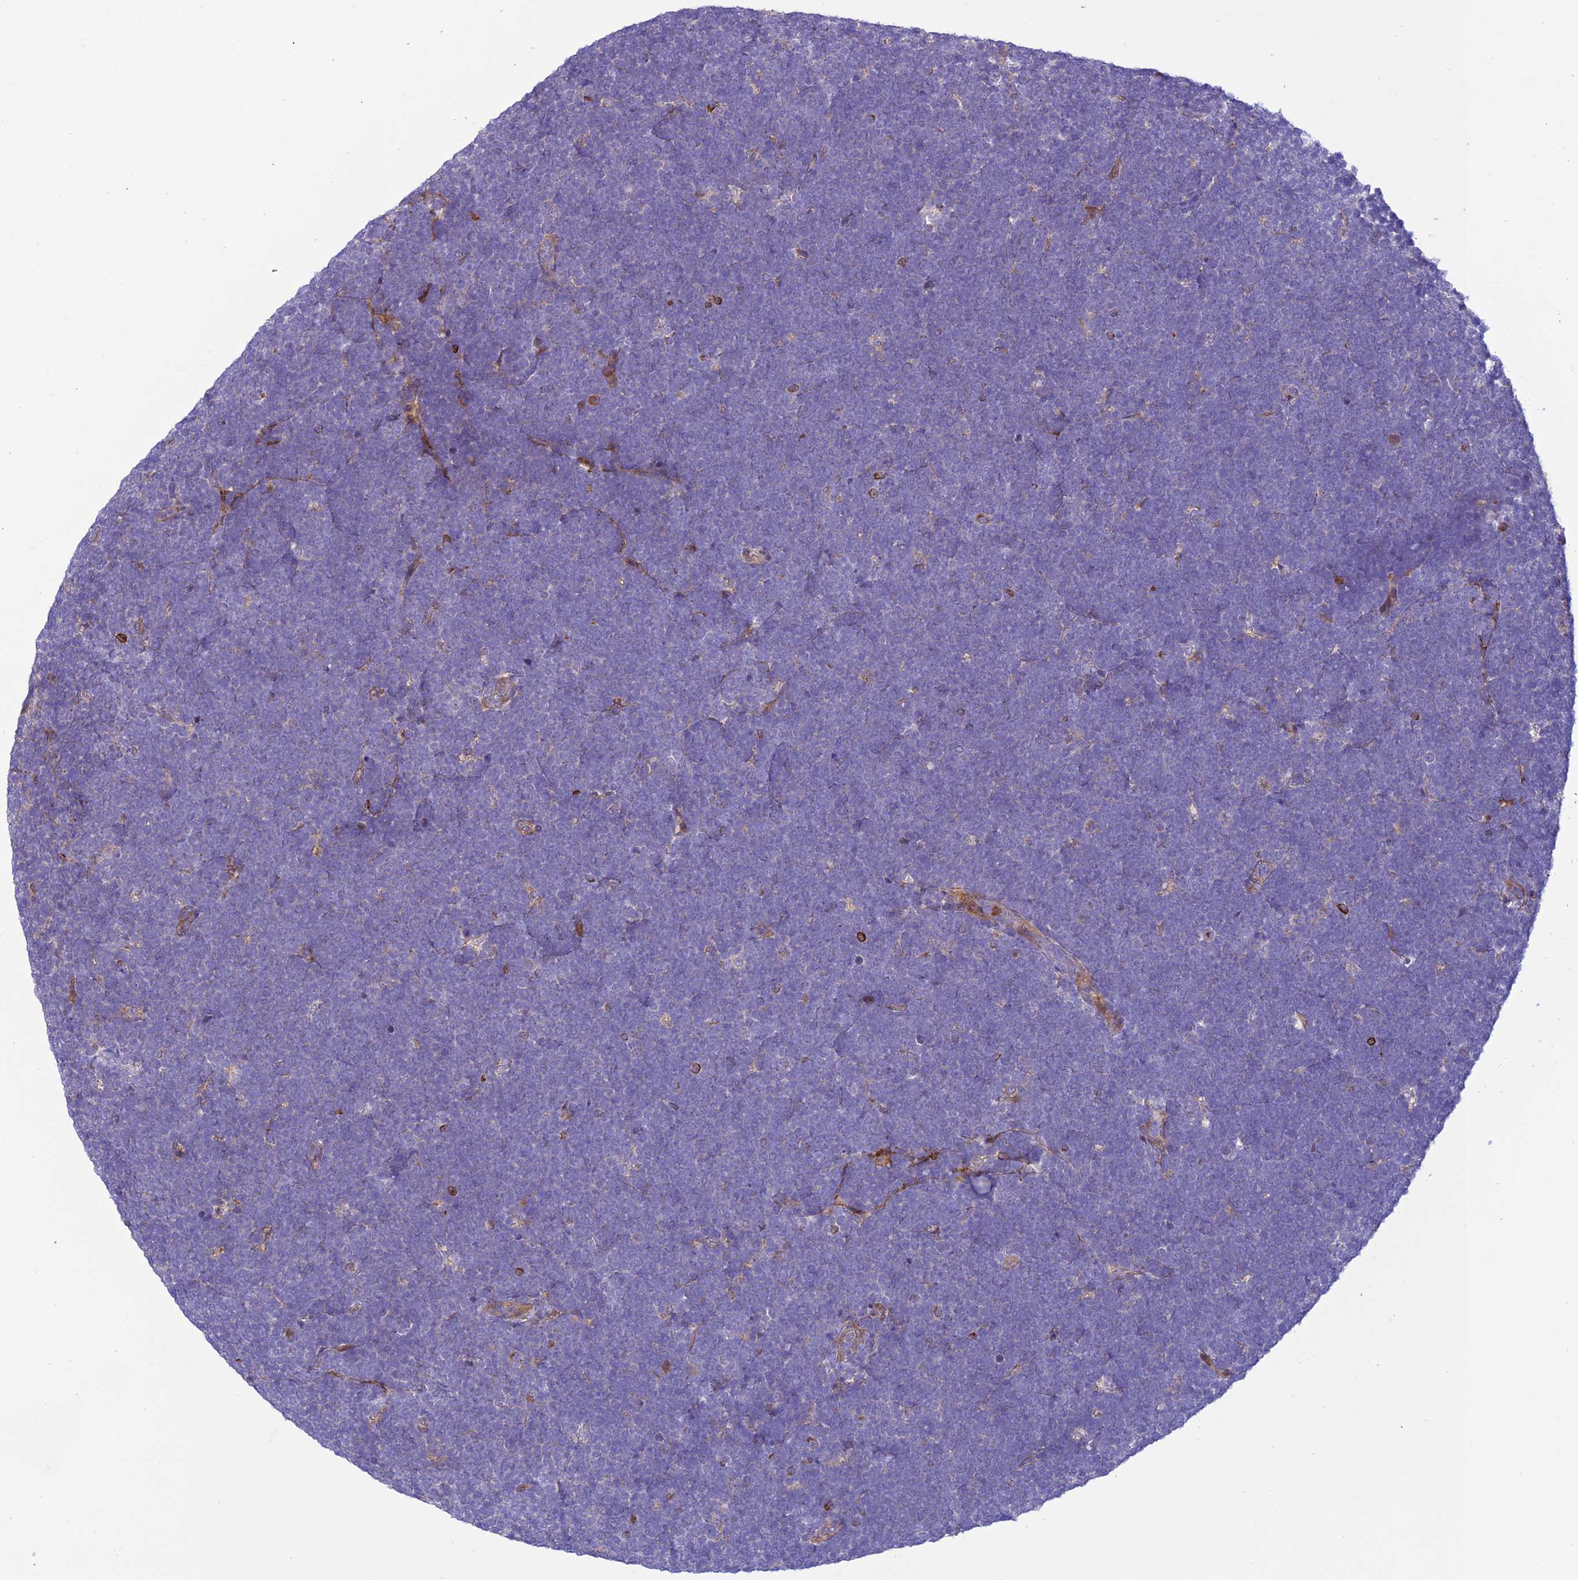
{"staining": {"intensity": "negative", "quantity": "none", "location": "none"}, "tissue": "lymphoma", "cell_type": "Tumor cells", "image_type": "cancer", "snomed": [{"axis": "morphology", "description": "Malignant lymphoma, non-Hodgkin's type, High grade"}, {"axis": "topography", "description": "Lymph node"}], "caption": "Photomicrograph shows no protein expression in tumor cells of lymphoma tissue. (DAB (3,3'-diaminobenzidine) IHC with hematoxylin counter stain).", "gene": "JMY", "patient": {"sex": "male", "age": 13}}